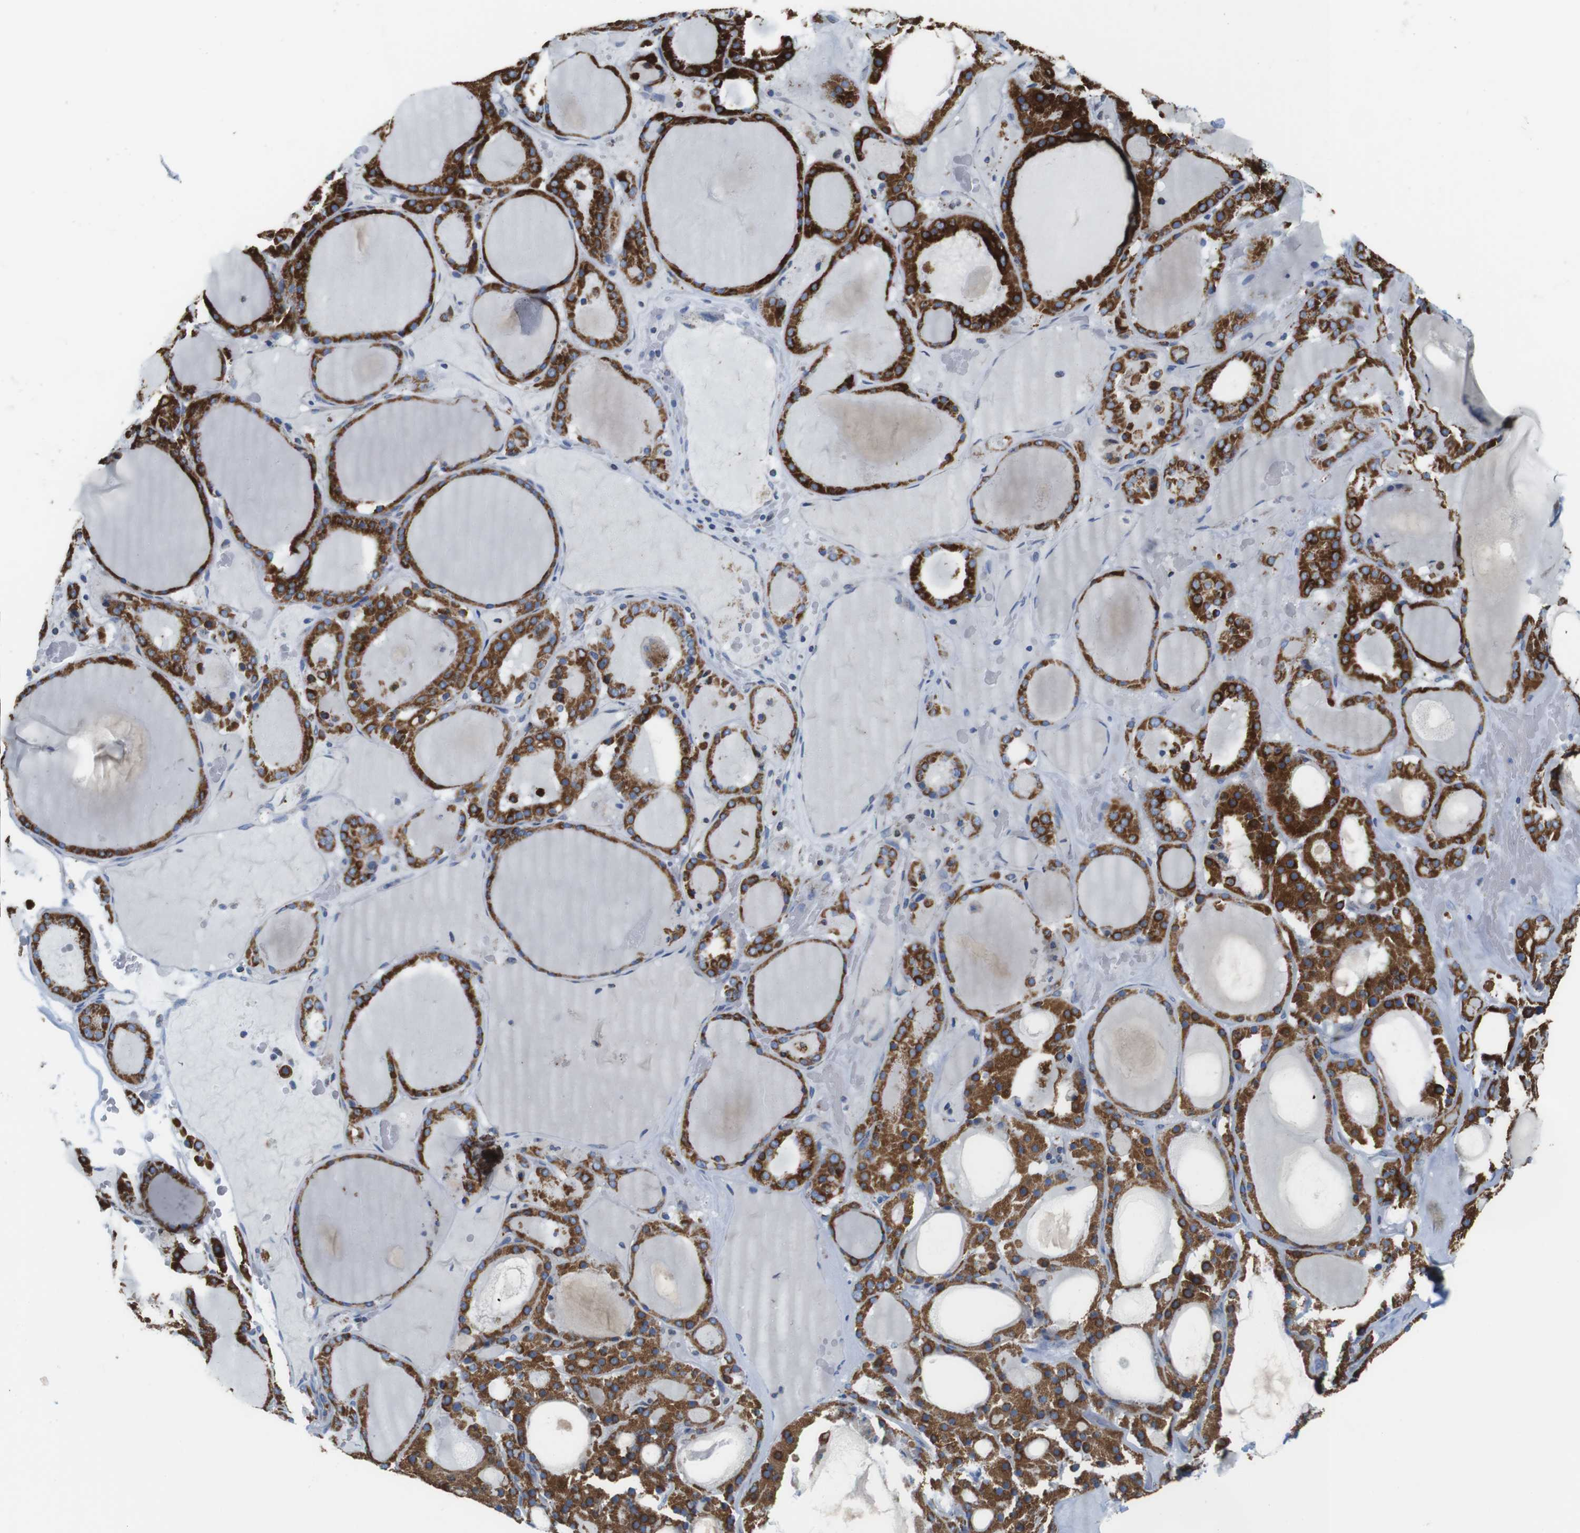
{"staining": {"intensity": "moderate", "quantity": ">75%", "location": "cytoplasmic/membranous"}, "tissue": "thyroid gland", "cell_type": "Glandular cells", "image_type": "normal", "snomed": [{"axis": "morphology", "description": "Normal tissue, NOS"}, {"axis": "morphology", "description": "Carcinoma, NOS"}, {"axis": "topography", "description": "Thyroid gland"}], "caption": "An IHC micrograph of benign tissue is shown. Protein staining in brown shows moderate cytoplasmic/membranous positivity in thyroid gland within glandular cells. (Stains: DAB (3,3'-diaminobenzidine) in brown, nuclei in blue, Microscopy: brightfield microscopy at high magnification).", "gene": "ATP5PO", "patient": {"sex": "female", "age": 86}}